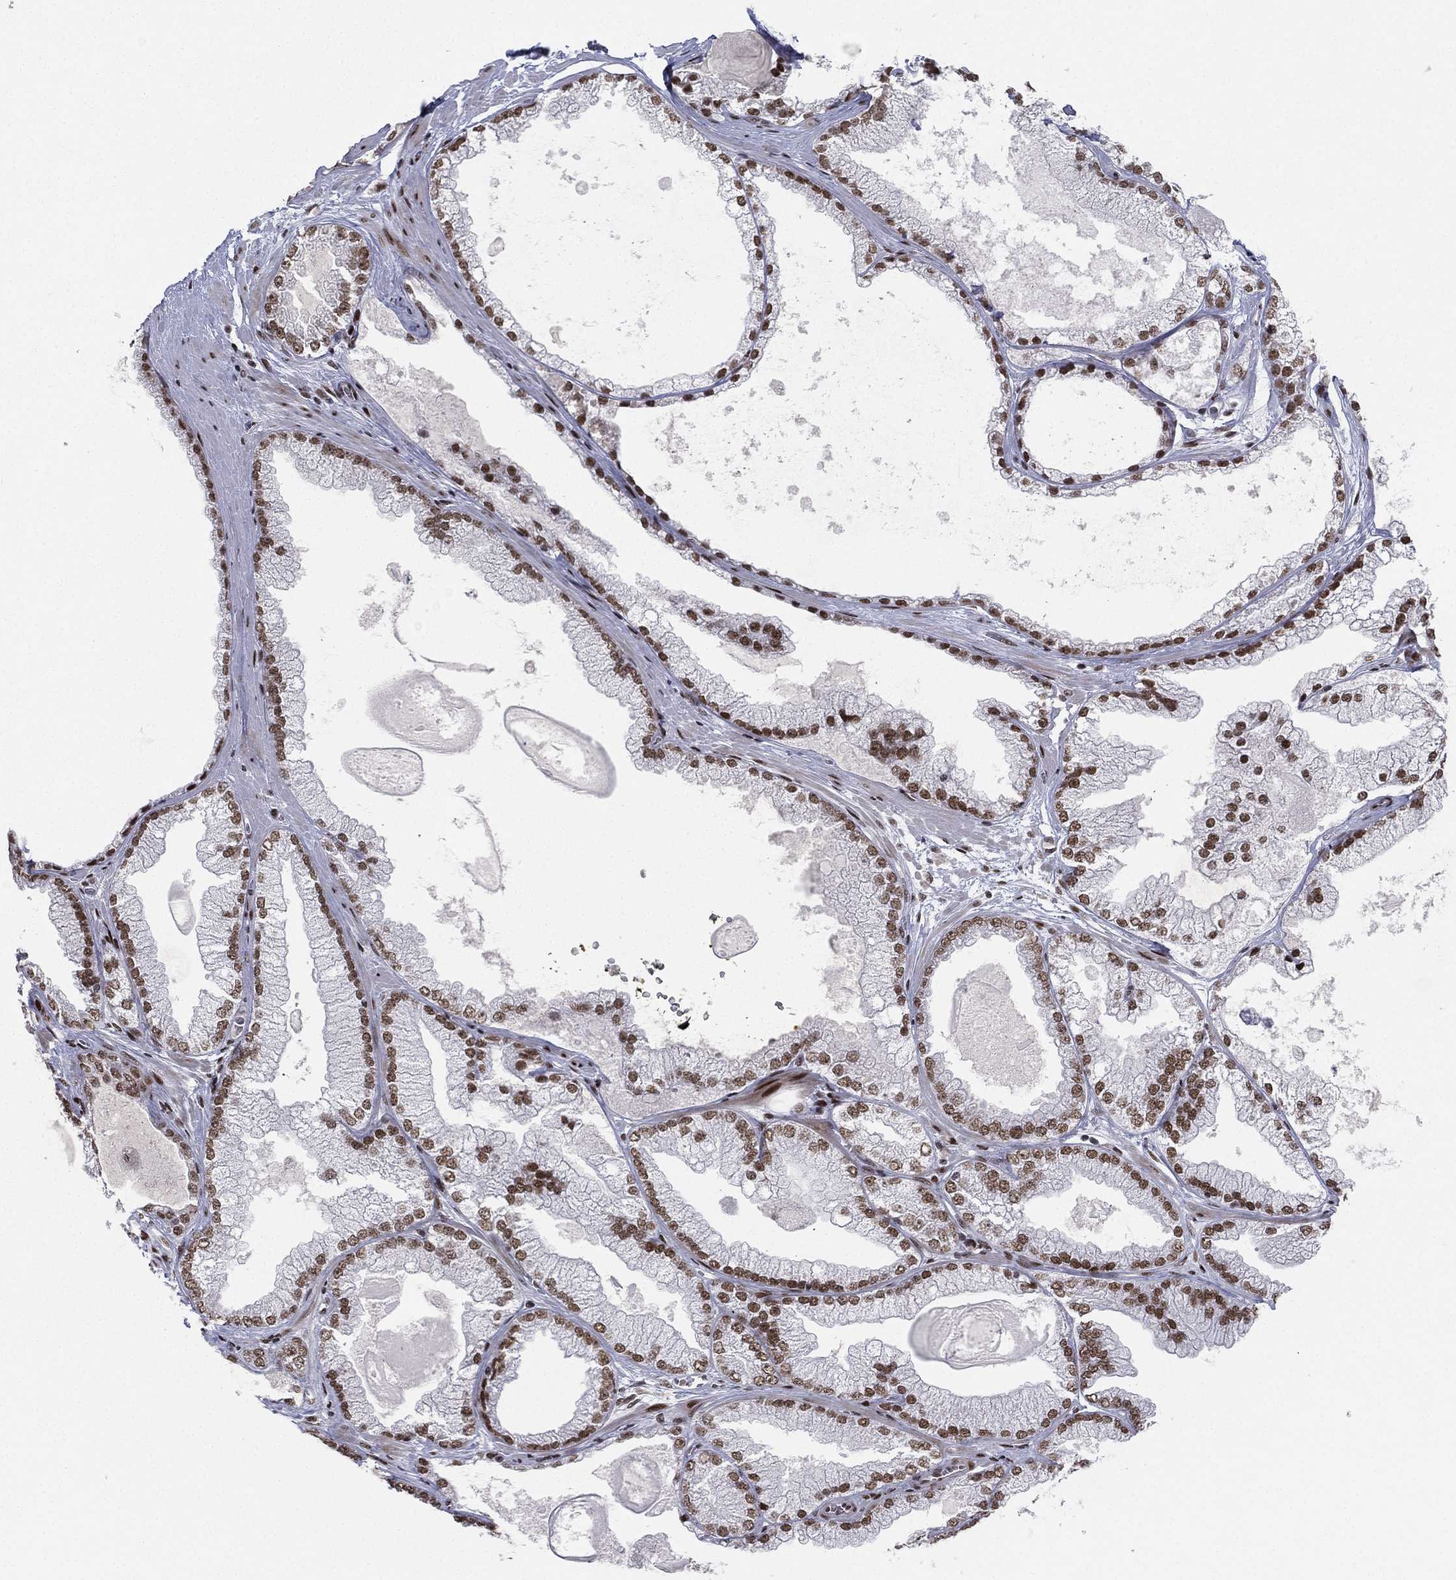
{"staining": {"intensity": "strong", "quantity": ">75%", "location": "nuclear"}, "tissue": "prostate cancer", "cell_type": "Tumor cells", "image_type": "cancer", "snomed": [{"axis": "morphology", "description": "Adenocarcinoma, Low grade"}, {"axis": "topography", "description": "Prostate"}], "caption": "Prostate cancer was stained to show a protein in brown. There is high levels of strong nuclear expression in about >75% of tumor cells. The protein is stained brown, and the nuclei are stained in blue (DAB IHC with brightfield microscopy, high magnification).", "gene": "RTF1", "patient": {"sex": "male", "age": 57}}